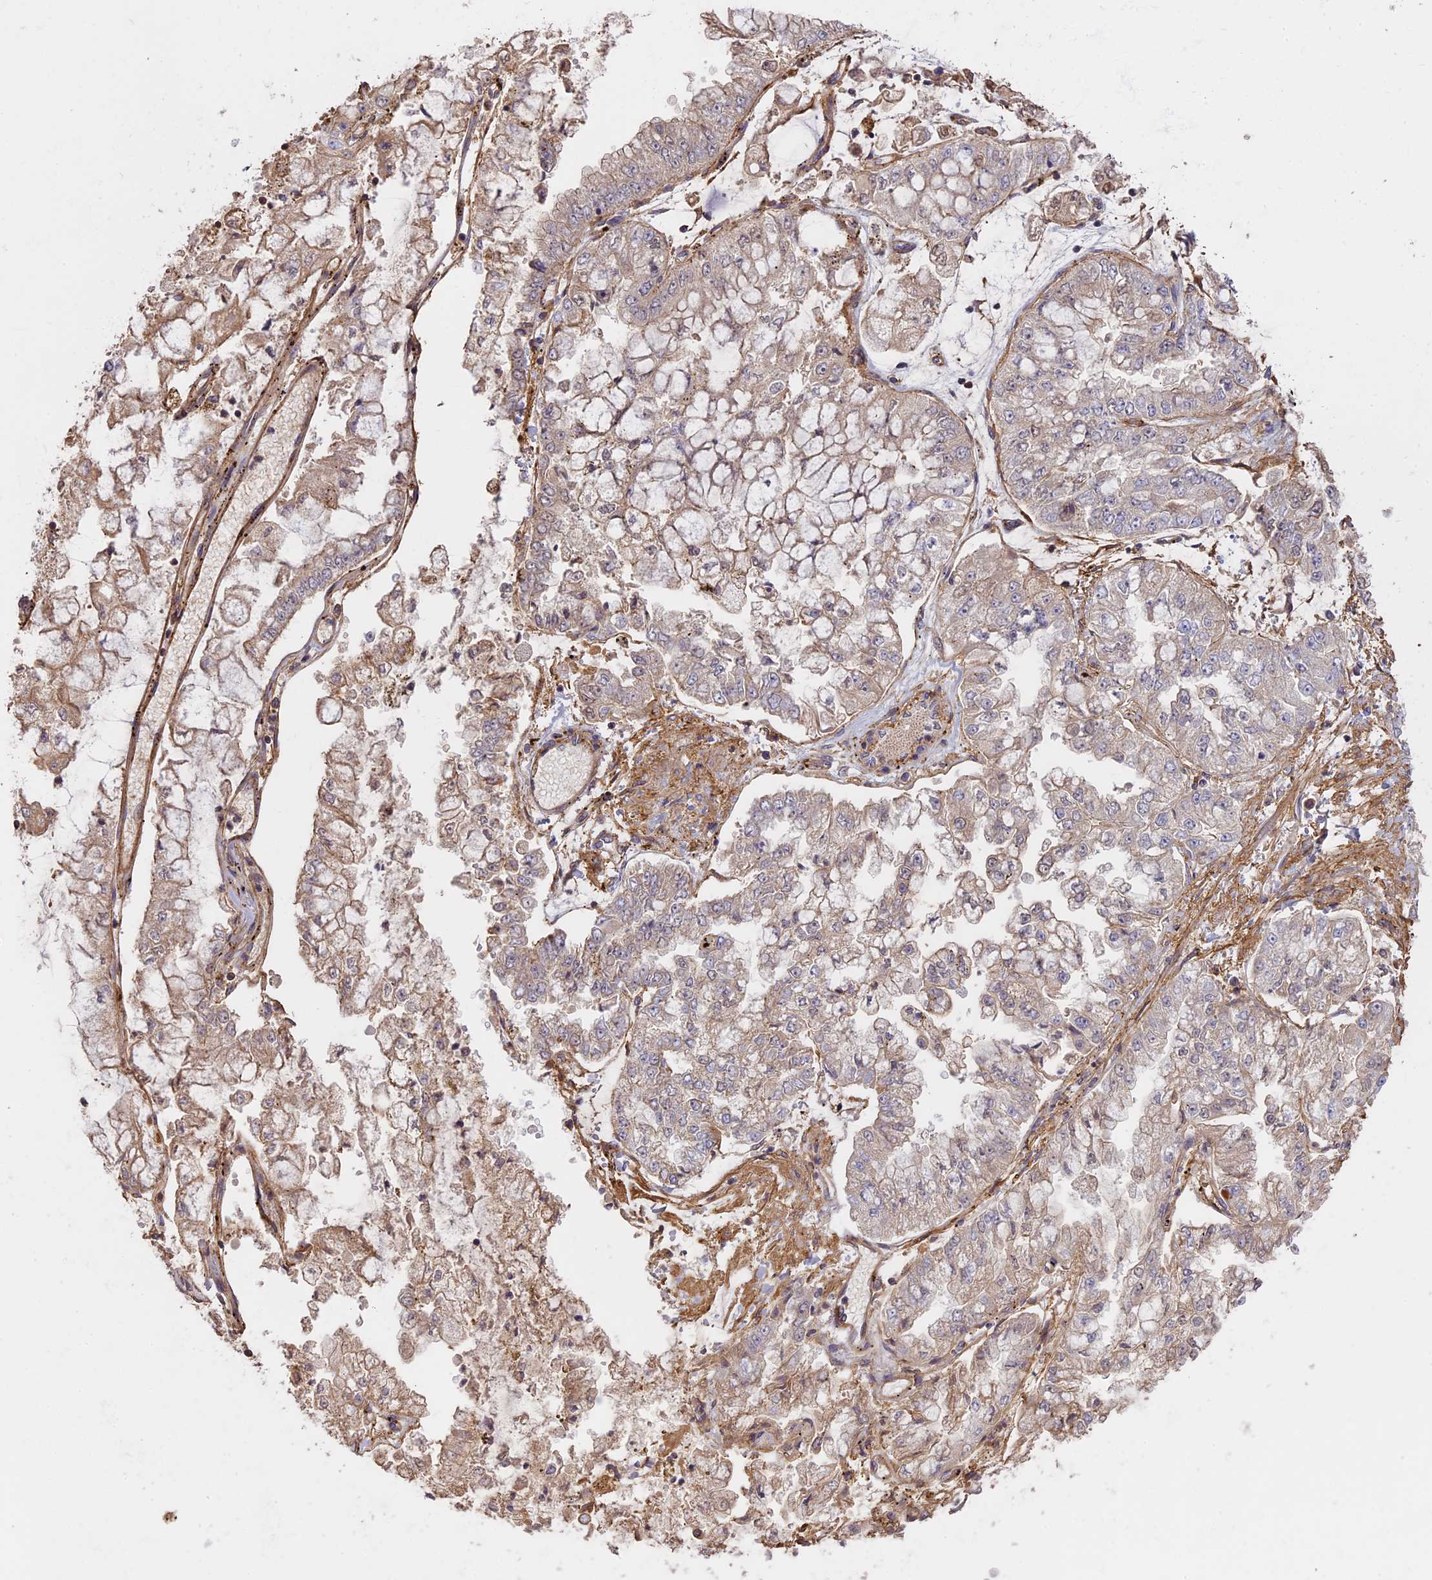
{"staining": {"intensity": "weak", "quantity": "<25%", "location": "cytoplasmic/membranous"}, "tissue": "stomach cancer", "cell_type": "Tumor cells", "image_type": "cancer", "snomed": [{"axis": "morphology", "description": "Adenocarcinoma, NOS"}, {"axis": "topography", "description": "Stomach"}], "caption": "Immunohistochemistry (IHC) of stomach adenocarcinoma exhibits no expression in tumor cells.", "gene": "CFAP119", "patient": {"sex": "male", "age": 76}}